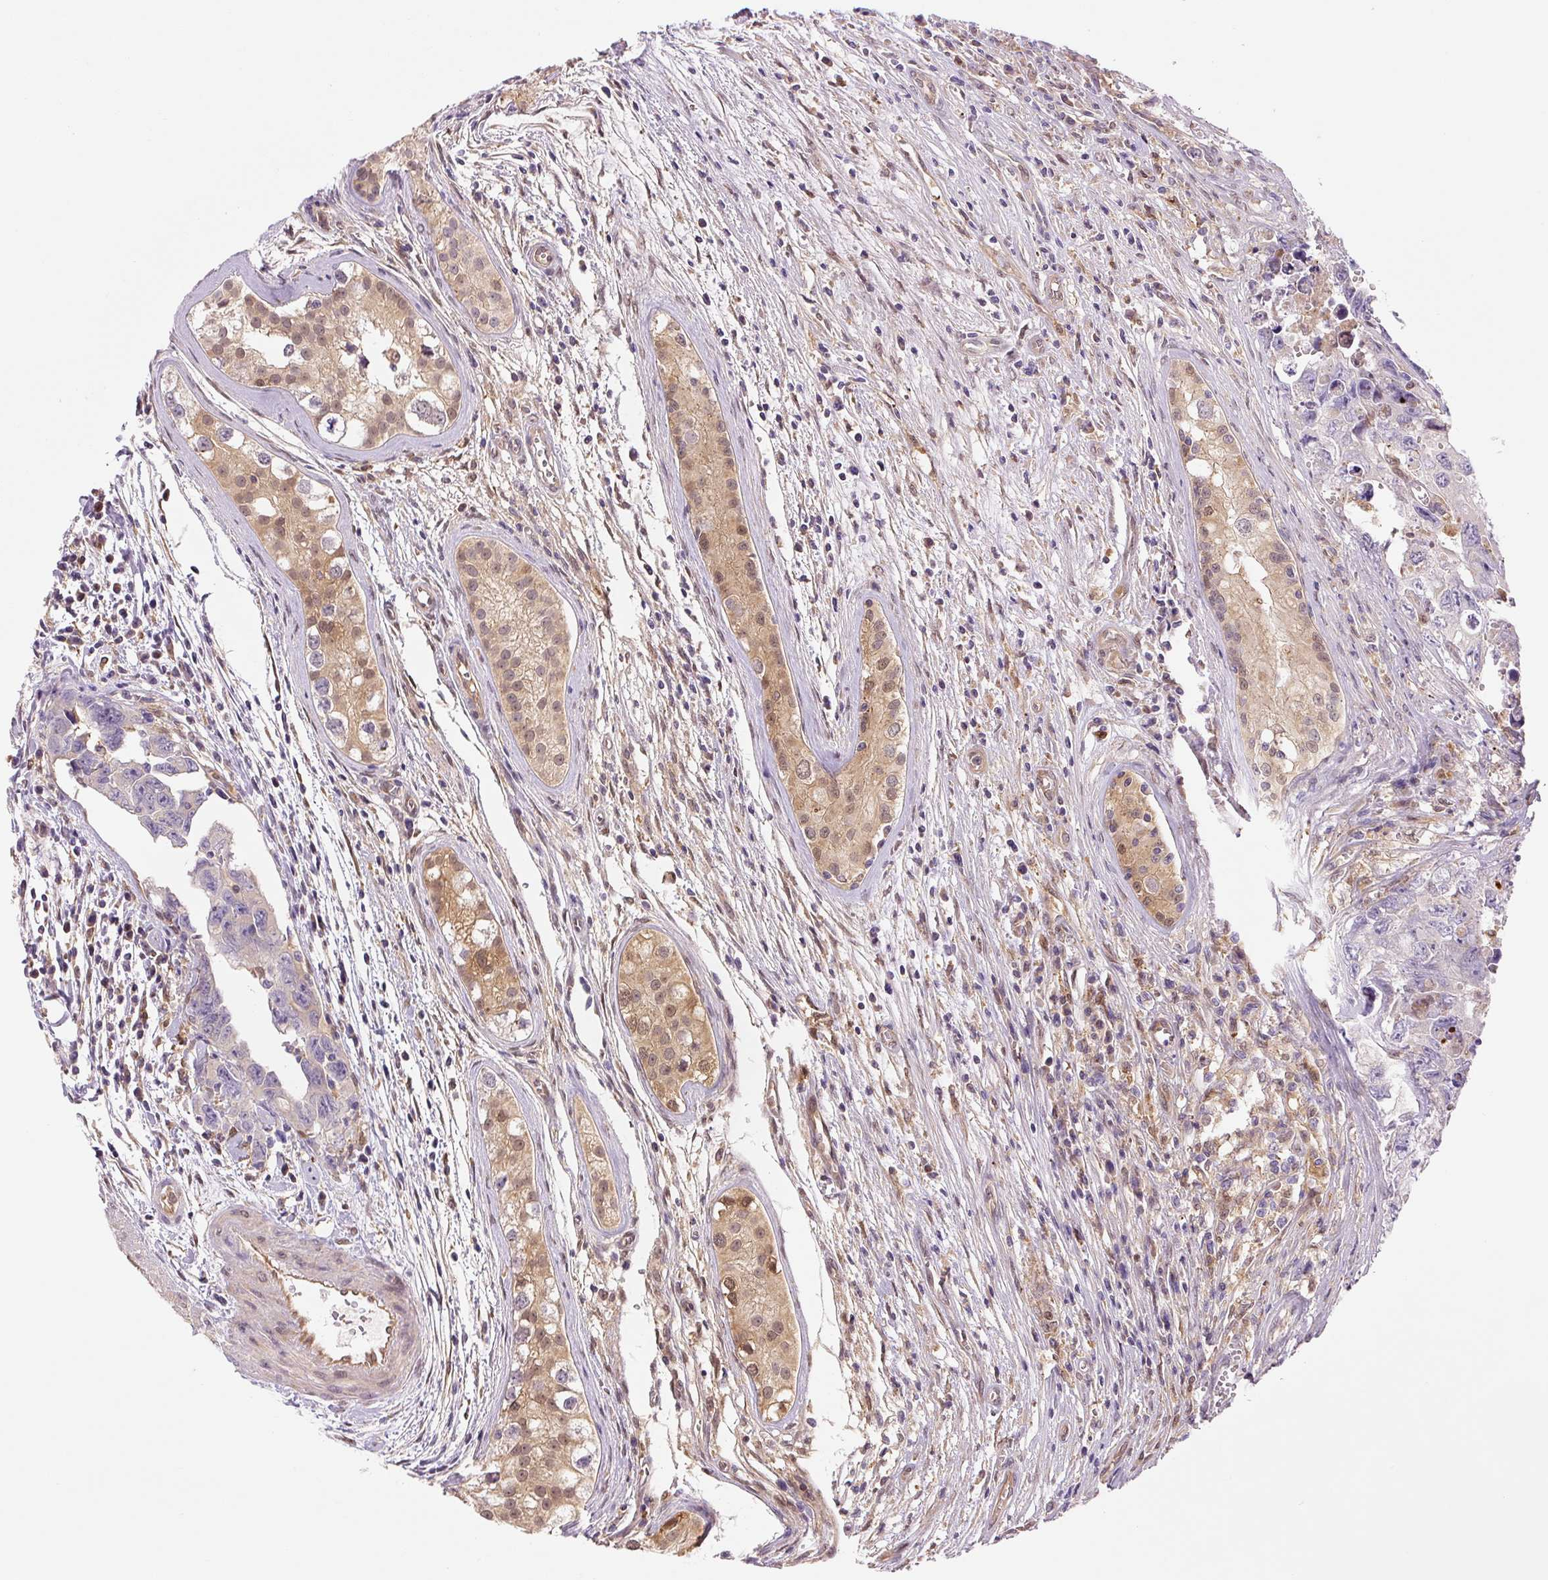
{"staining": {"intensity": "negative", "quantity": "none", "location": "none"}, "tissue": "testis cancer", "cell_type": "Tumor cells", "image_type": "cancer", "snomed": [{"axis": "morphology", "description": "Carcinoma, Embryonal, NOS"}, {"axis": "topography", "description": "Testis"}], "caption": "Tumor cells are negative for brown protein staining in testis embryonal carcinoma.", "gene": "ZSWIM7", "patient": {"sex": "male", "age": 24}}